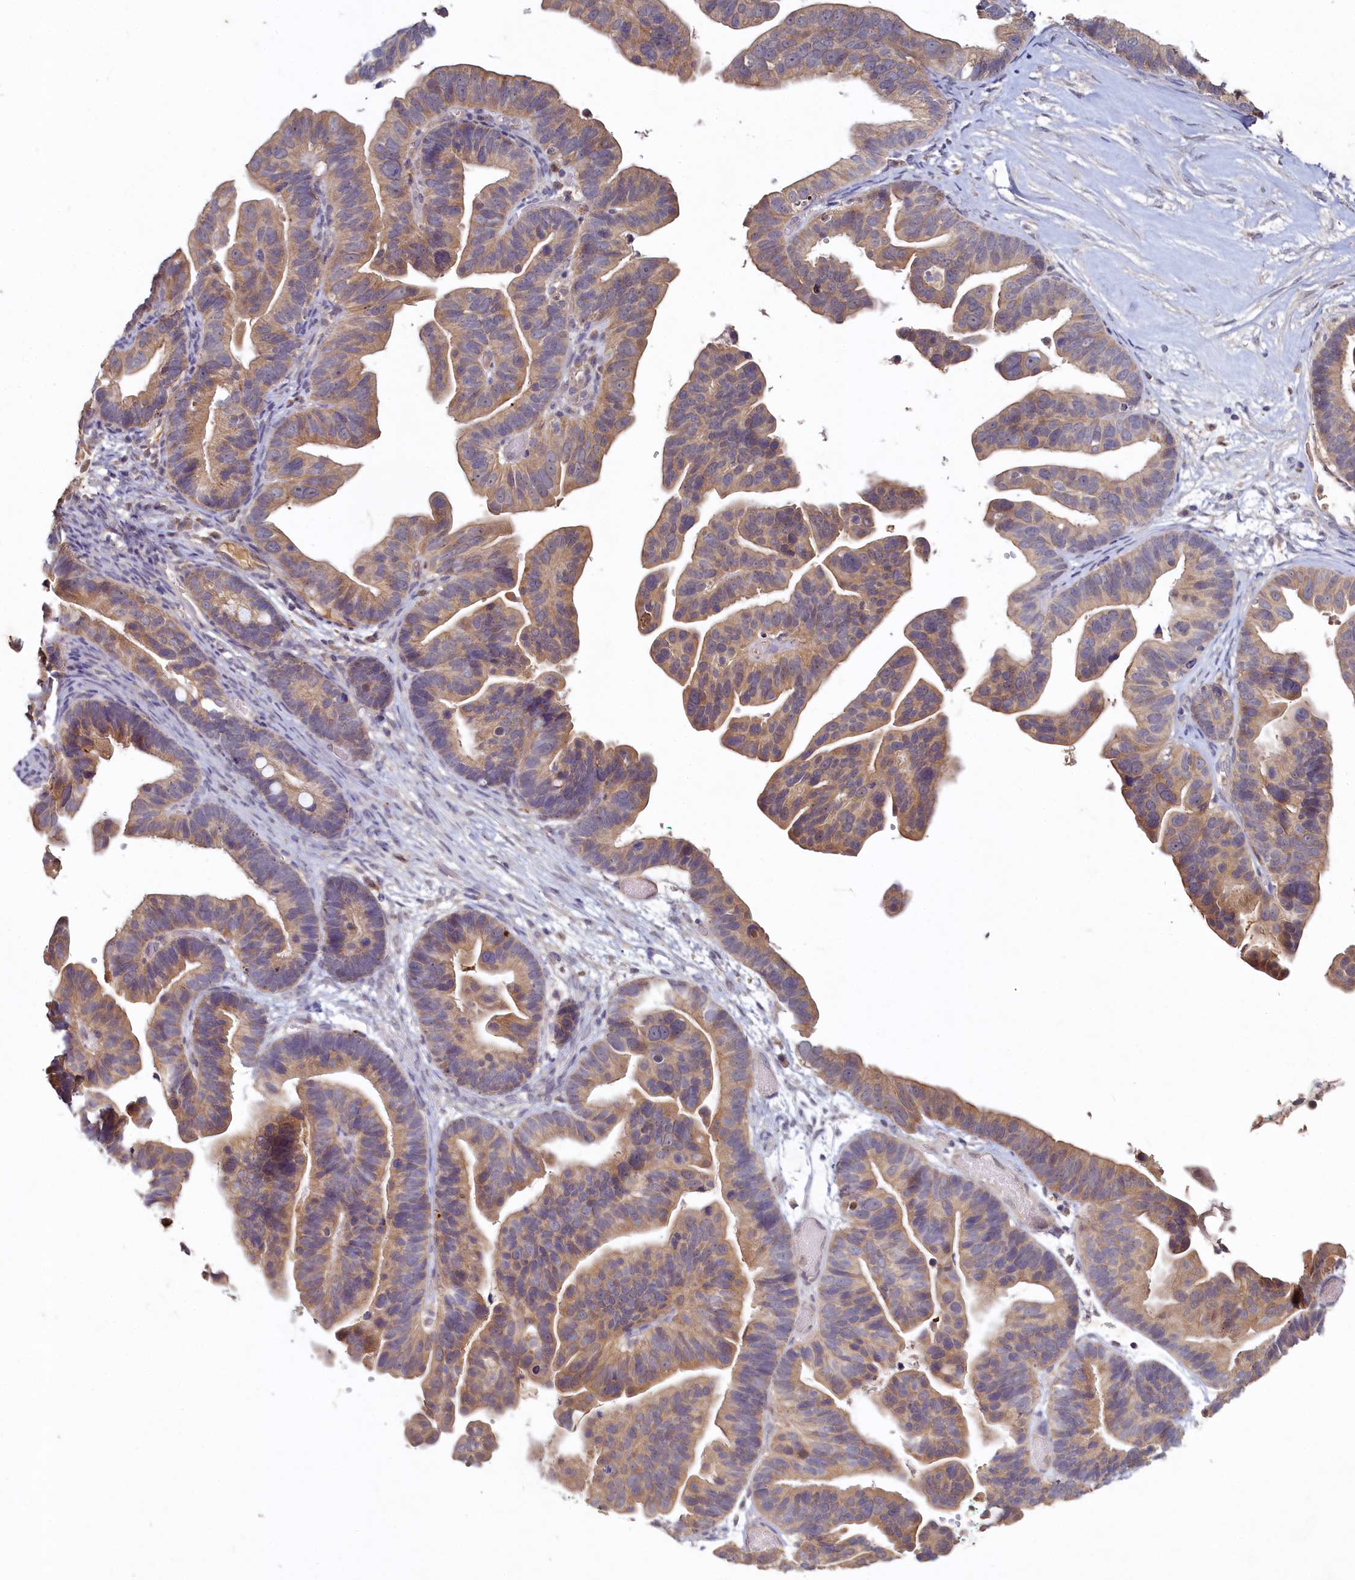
{"staining": {"intensity": "moderate", "quantity": ">75%", "location": "cytoplasmic/membranous"}, "tissue": "ovarian cancer", "cell_type": "Tumor cells", "image_type": "cancer", "snomed": [{"axis": "morphology", "description": "Cystadenocarcinoma, serous, NOS"}, {"axis": "topography", "description": "Ovary"}], "caption": "Approximately >75% of tumor cells in ovarian cancer (serous cystadenocarcinoma) reveal moderate cytoplasmic/membranous protein positivity as visualized by brown immunohistochemical staining.", "gene": "HERC3", "patient": {"sex": "female", "age": 56}}